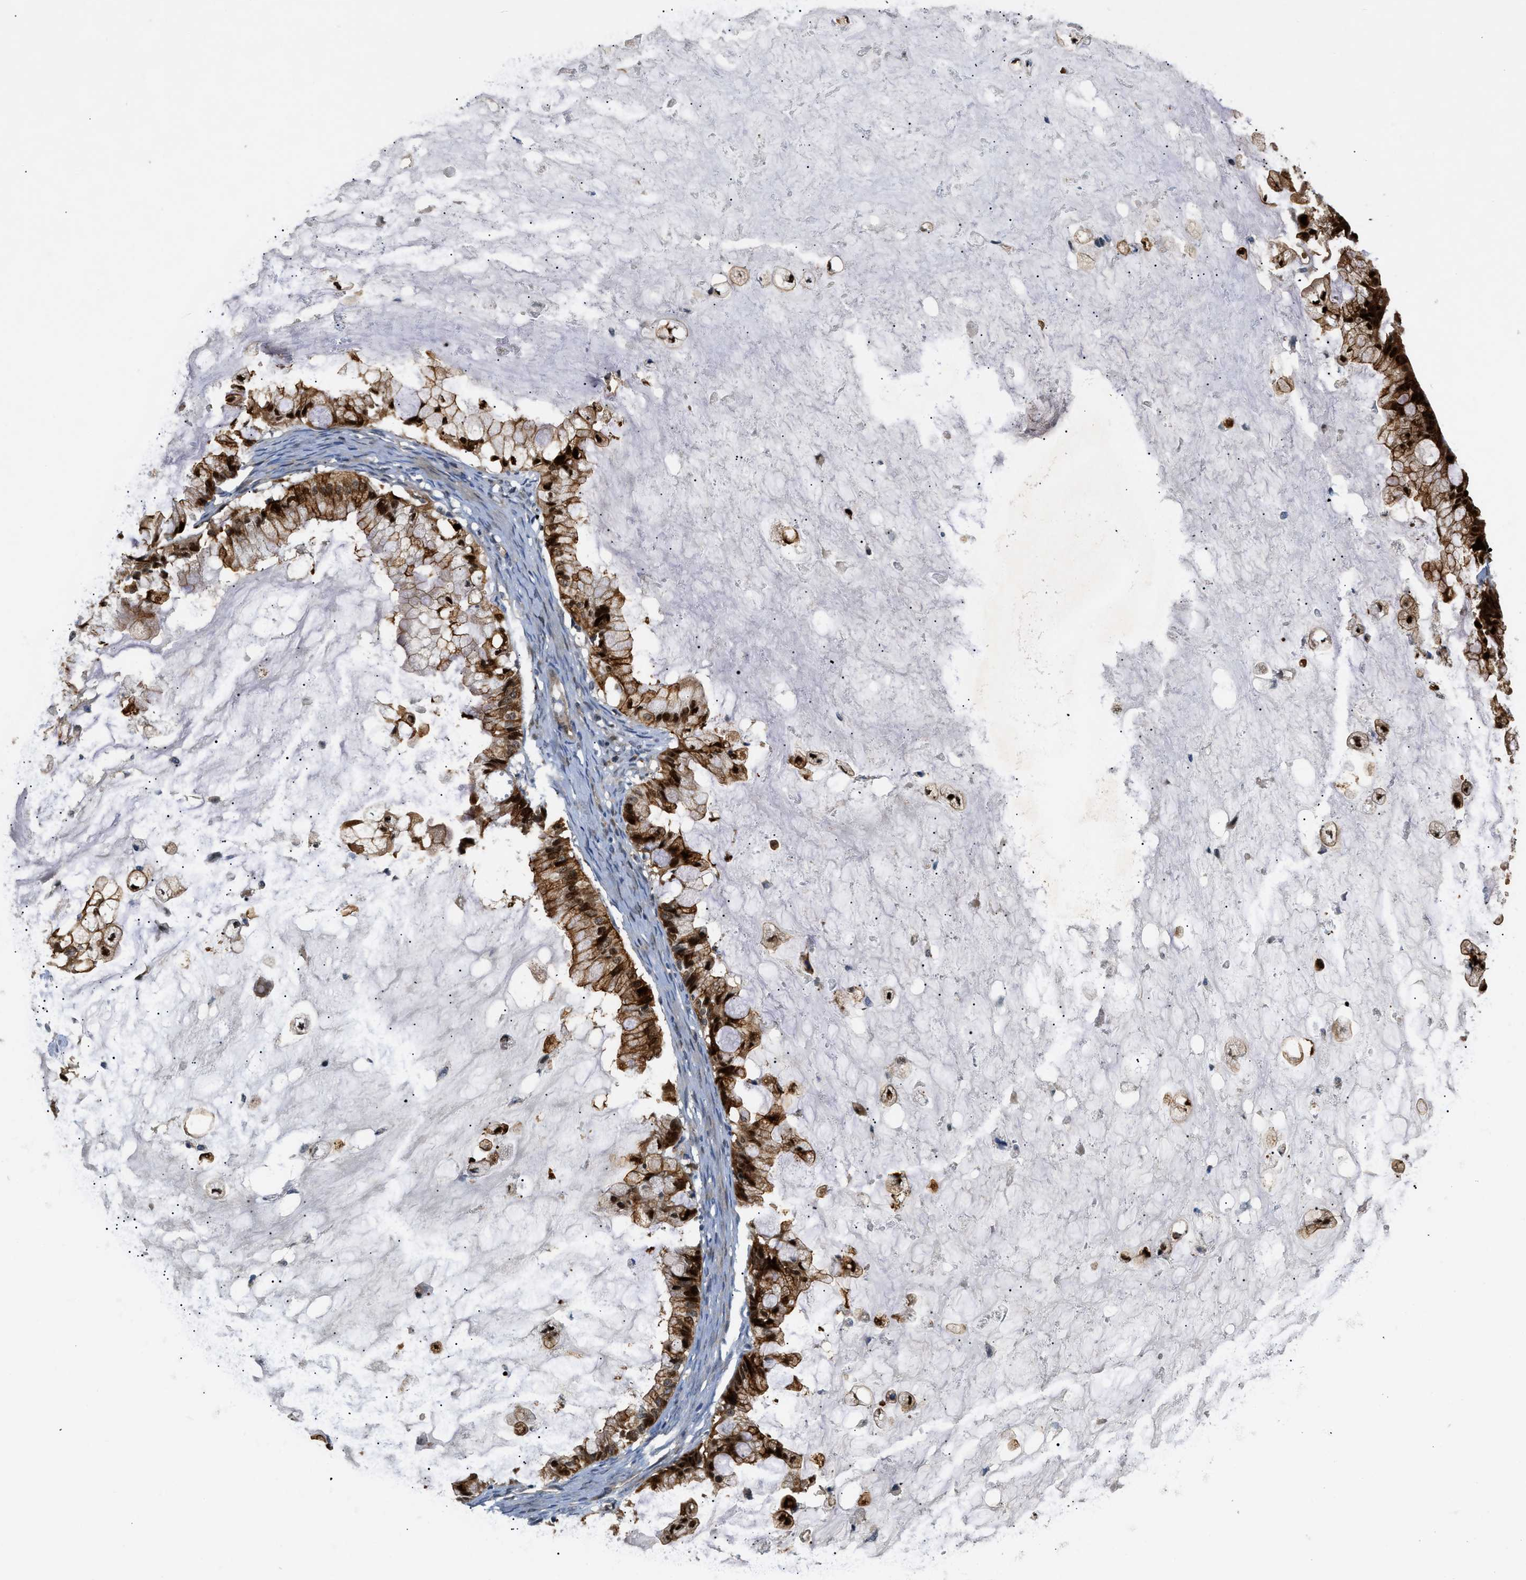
{"staining": {"intensity": "strong", "quantity": ">75%", "location": "cytoplasmic/membranous,nuclear"}, "tissue": "ovarian cancer", "cell_type": "Tumor cells", "image_type": "cancer", "snomed": [{"axis": "morphology", "description": "Cystadenocarcinoma, mucinous, NOS"}, {"axis": "topography", "description": "Ovary"}], "caption": "The photomicrograph reveals a brown stain indicating the presence of a protein in the cytoplasmic/membranous and nuclear of tumor cells in ovarian cancer (mucinous cystadenocarcinoma).", "gene": "TRAK2", "patient": {"sex": "female", "age": 57}}